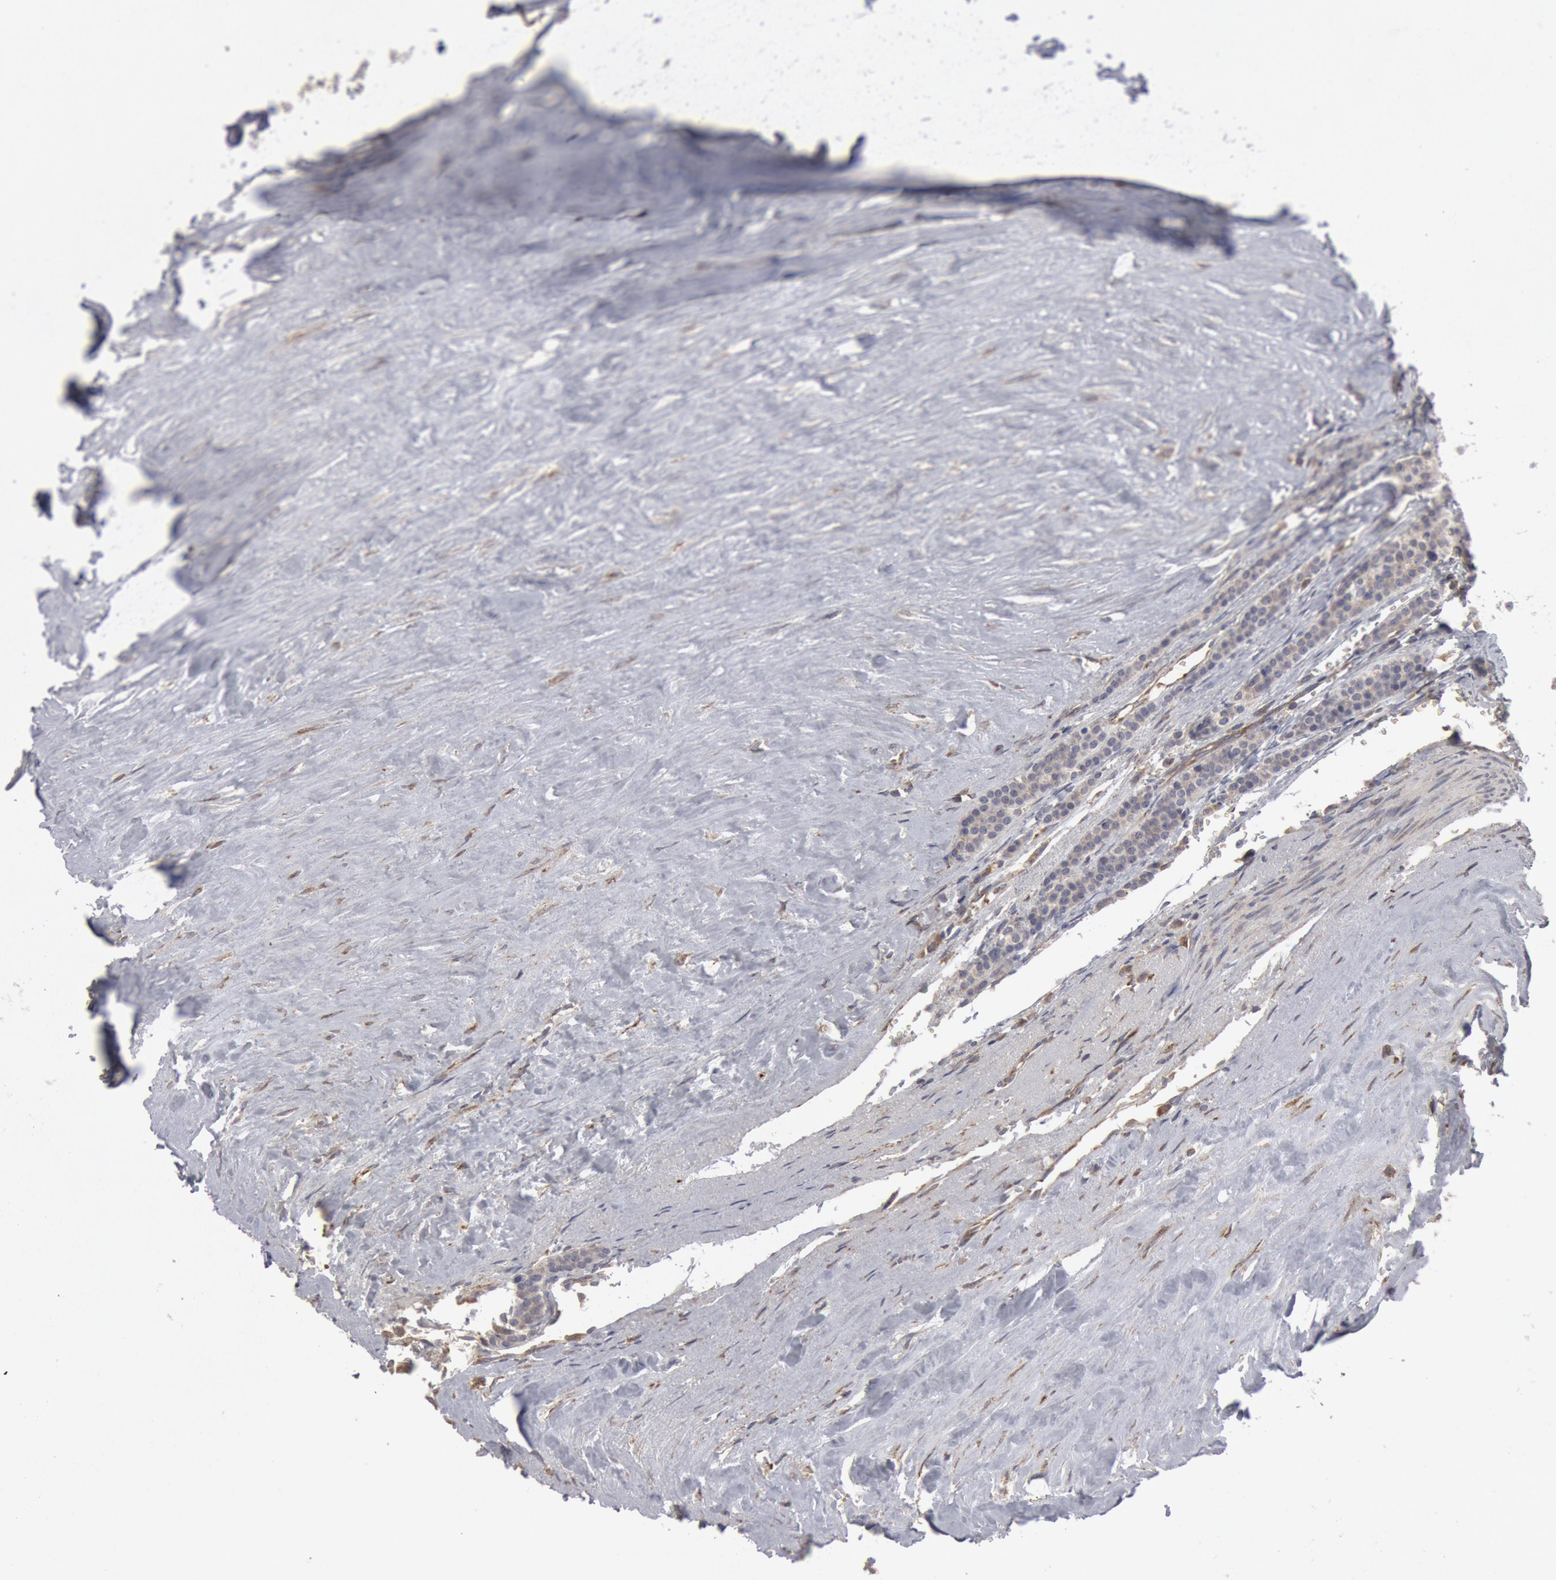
{"staining": {"intensity": "negative", "quantity": "none", "location": "none"}, "tissue": "carcinoid", "cell_type": "Tumor cells", "image_type": "cancer", "snomed": [{"axis": "morphology", "description": "Carcinoid, malignant, NOS"}, {"axis": "topography", "description": "Small intestine"}], "caption": "DAB immunohistochemical staining of human malignant carcinoid reveals no significant expression in tumor cells. The staining is performed using DAB (3,3'-diaminobenzidine) brown chromogen with nuclei counter-stained in using hematoxylin.", "gene": "OSBPL8", "patient": {"sex": "male", "age": 63}}